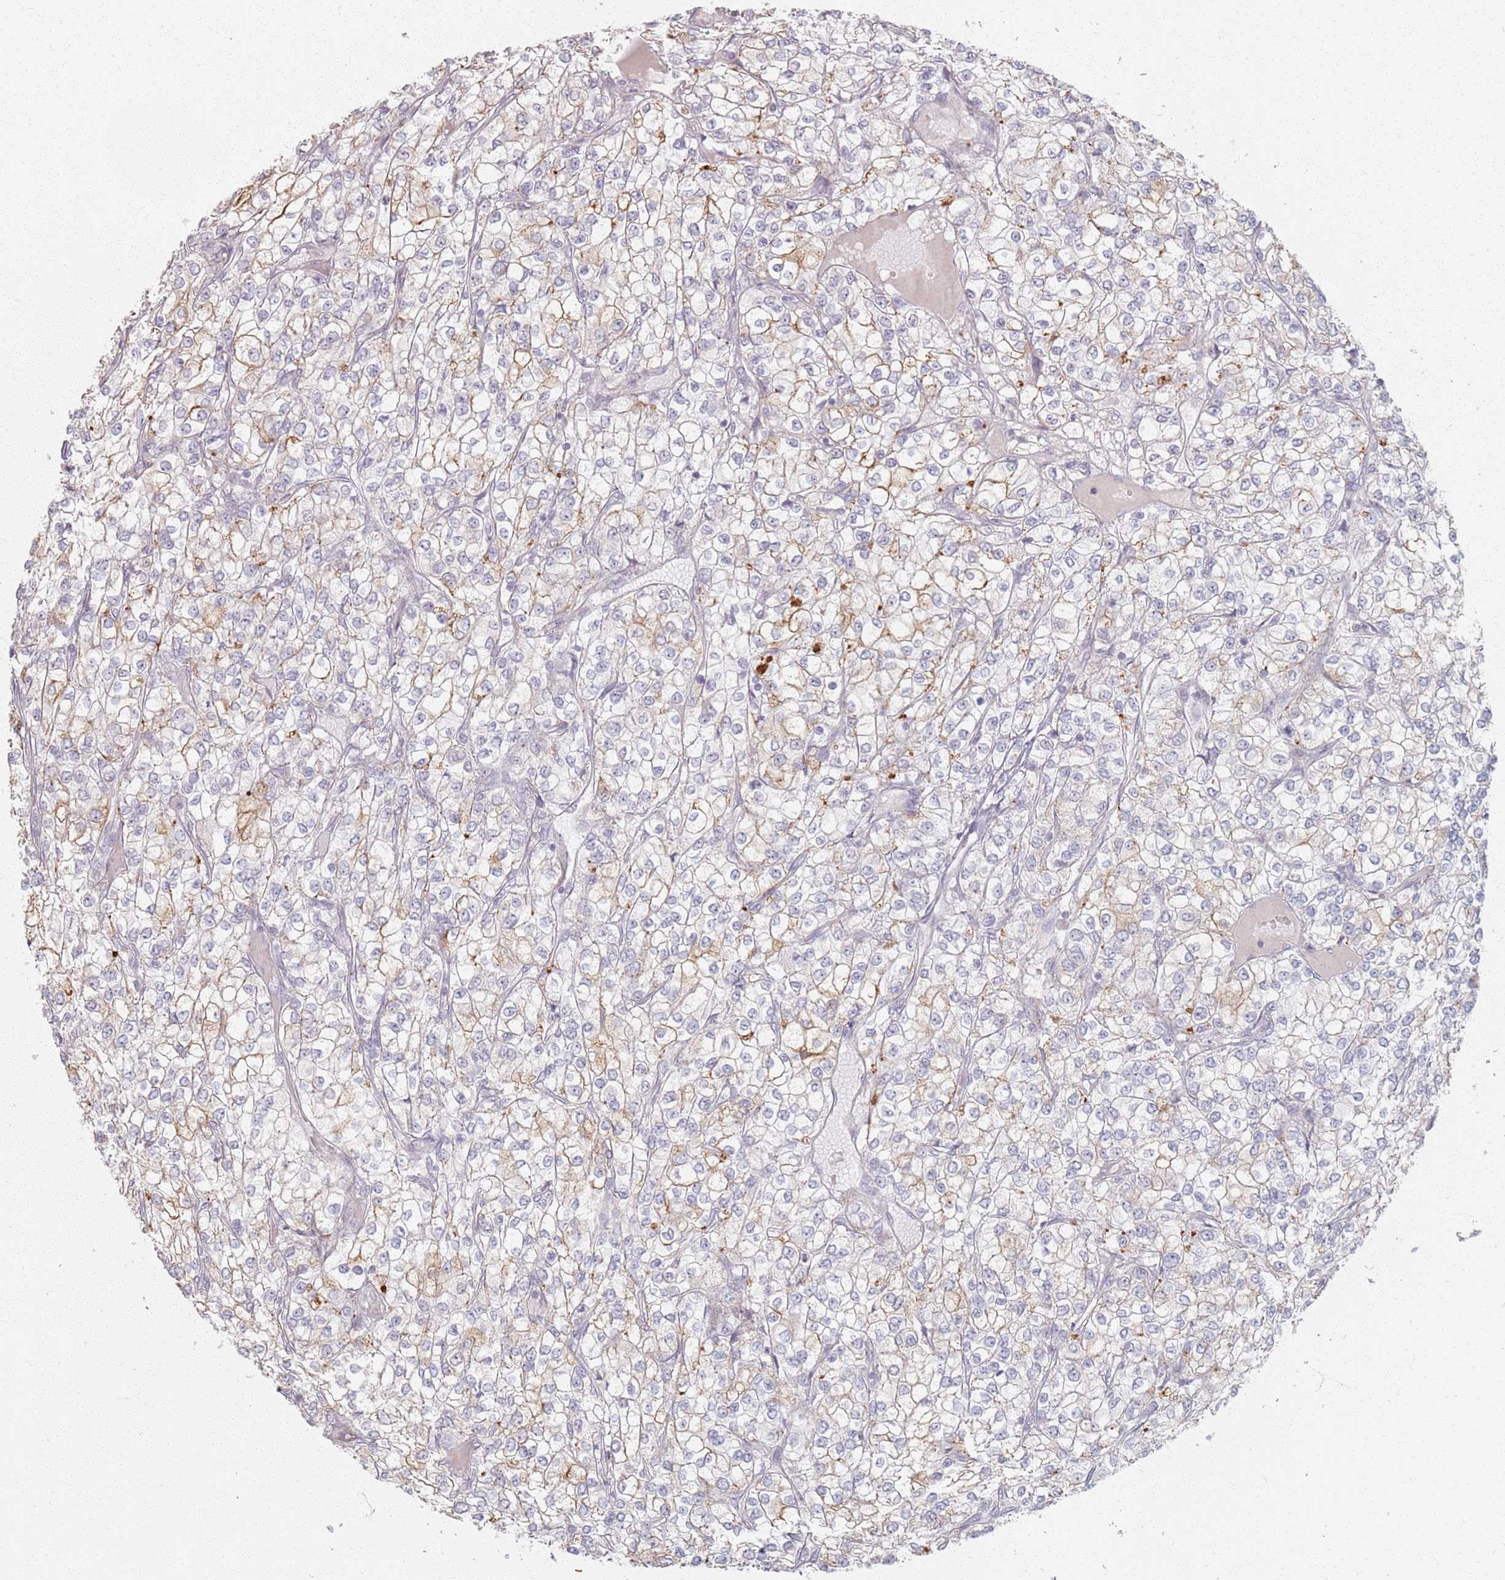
{"staining": {"intensity": "moderate", "quantity": "<25%", "location": "cytoplasmic/membranous"}, "tissue": "renal cancer", "cell_type": "Tumor cells", "image_type": "cancer", "snomed": [{"axis": "morphology", "description": "Adenocarcinoma, NOS"}, {"axis": "topography", "description": "Kidney"}], "caption": "Tumor cells display low levels of moderate cytoplasmic/membranous staining in approximately <25% of cells in adenocarcinoma (renal).", "gene": "PKD2L2", "patient": {"sex": "male", "age": 80}}